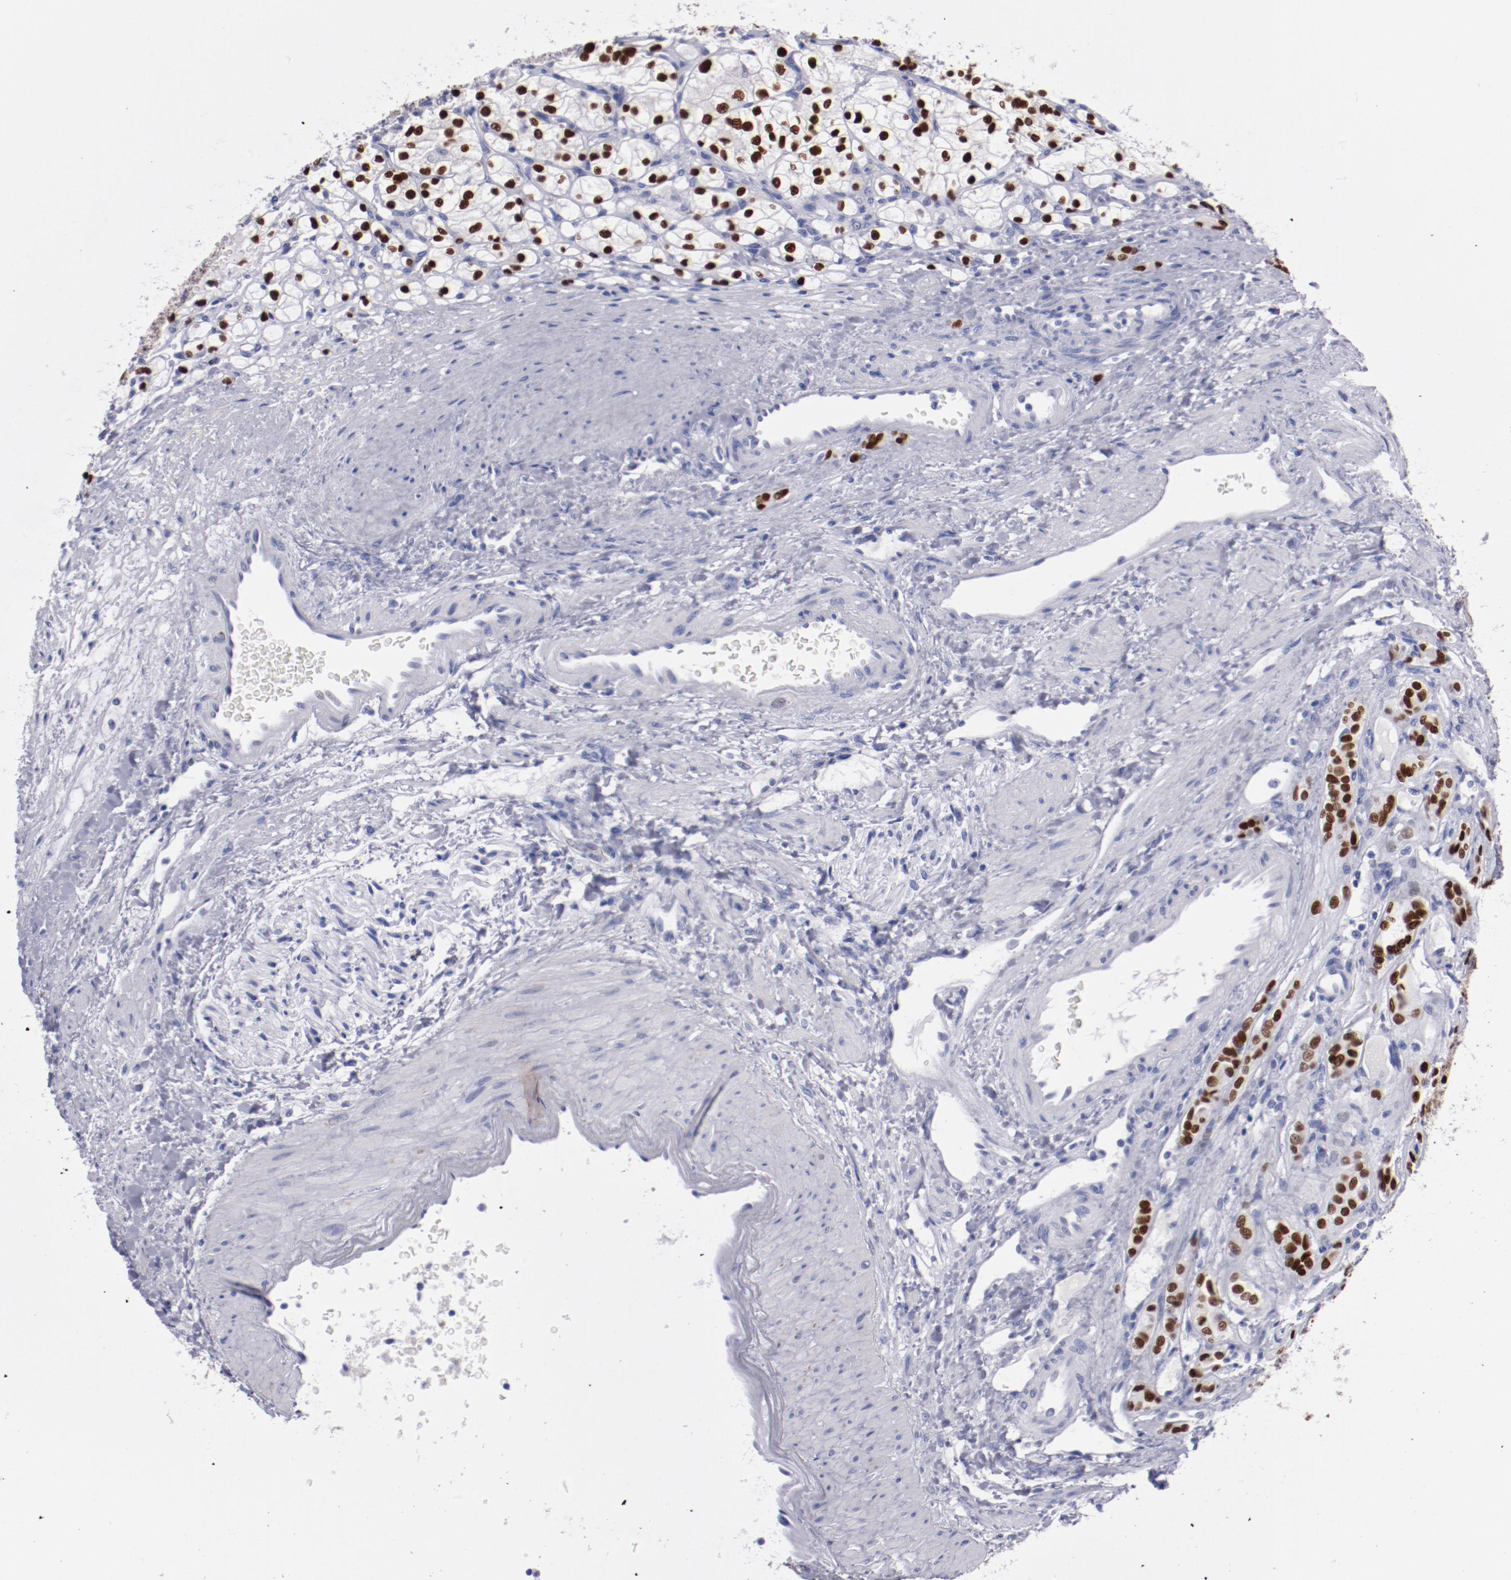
{"staining": {"intensity": "strong", "quantity": ">75%", "location": "nuclear"}, "tissue": "renal cancer", "cell_type": "Tumor cells", "image_type": "cancer", "snomed": [{"axis": "morphology", "description": "Adenocarcinoma, NOS"}, {"axis": "topography", "description": "Kidney"}], "caption": "IHC photomicrograph of neoplastic tissue: renal cancer stained using immunohistochemistry (IHC) reveals high levels of strong protein expression localized specifically in the nuclear of tumor cells, appearing as a nuclear brown color.", "gene": "HNF1B", "patient": {"sex": "female", "age": 60}}